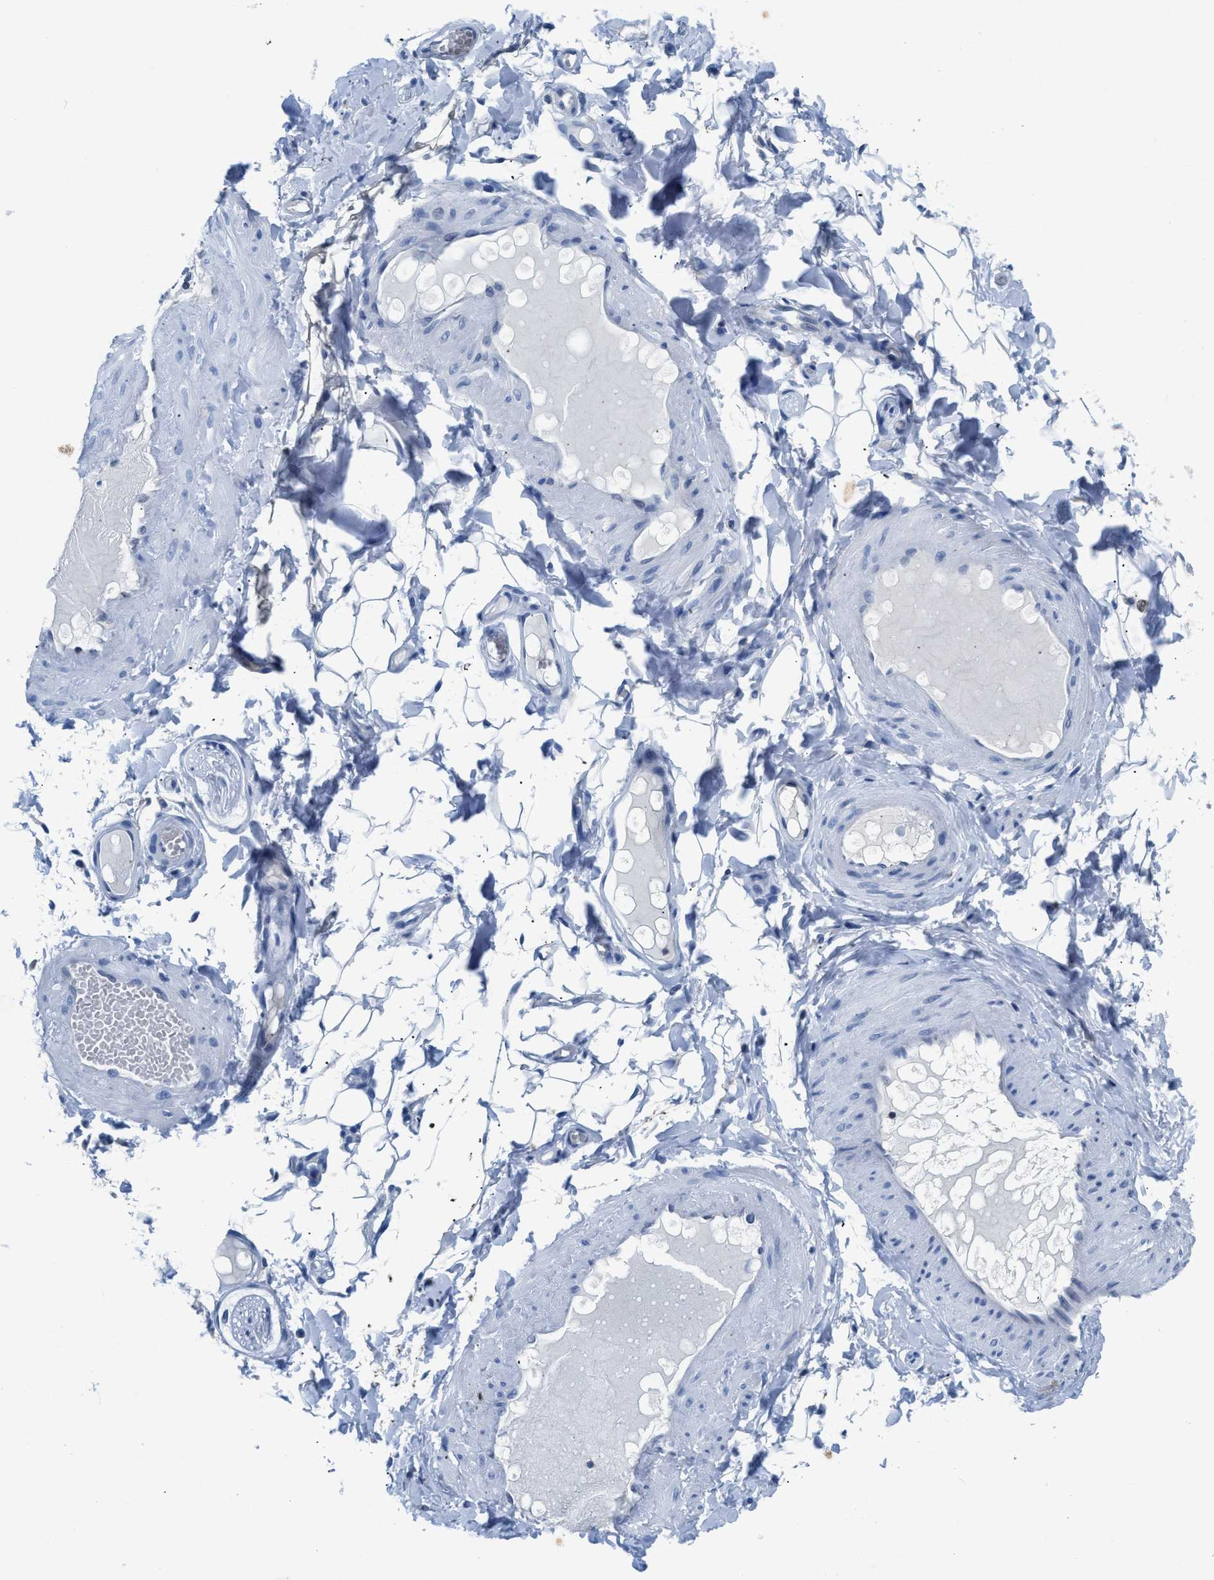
{"staining": {"intensity": "negative", "quantity": "none", "location": "none"}, "tissue": "adipose tissue", "cell_type": "Adipocytes", "image_type": "normal", "snomed": [{"axis": "morphology", "description": "Normal tissue, NOS"}, {"axis": "topography", "description": "Adipose tissue"}, {"axis": "topography", "description": "Vascular tissue"}, {"axis": "topography", "description": "Peripheral nerve tissue"}], "caption": "Adipocytes are negative for brown protein staining in normal adipose tissue. Brightfield microscopy of immunohistochemistry stained with DAB (3,3'-diaminobenzidine) (brown) and hematoxylin (blue), captured at high magnification.", "gene": "NFATC2", "patient": {"sex": "male", "age": 25}}